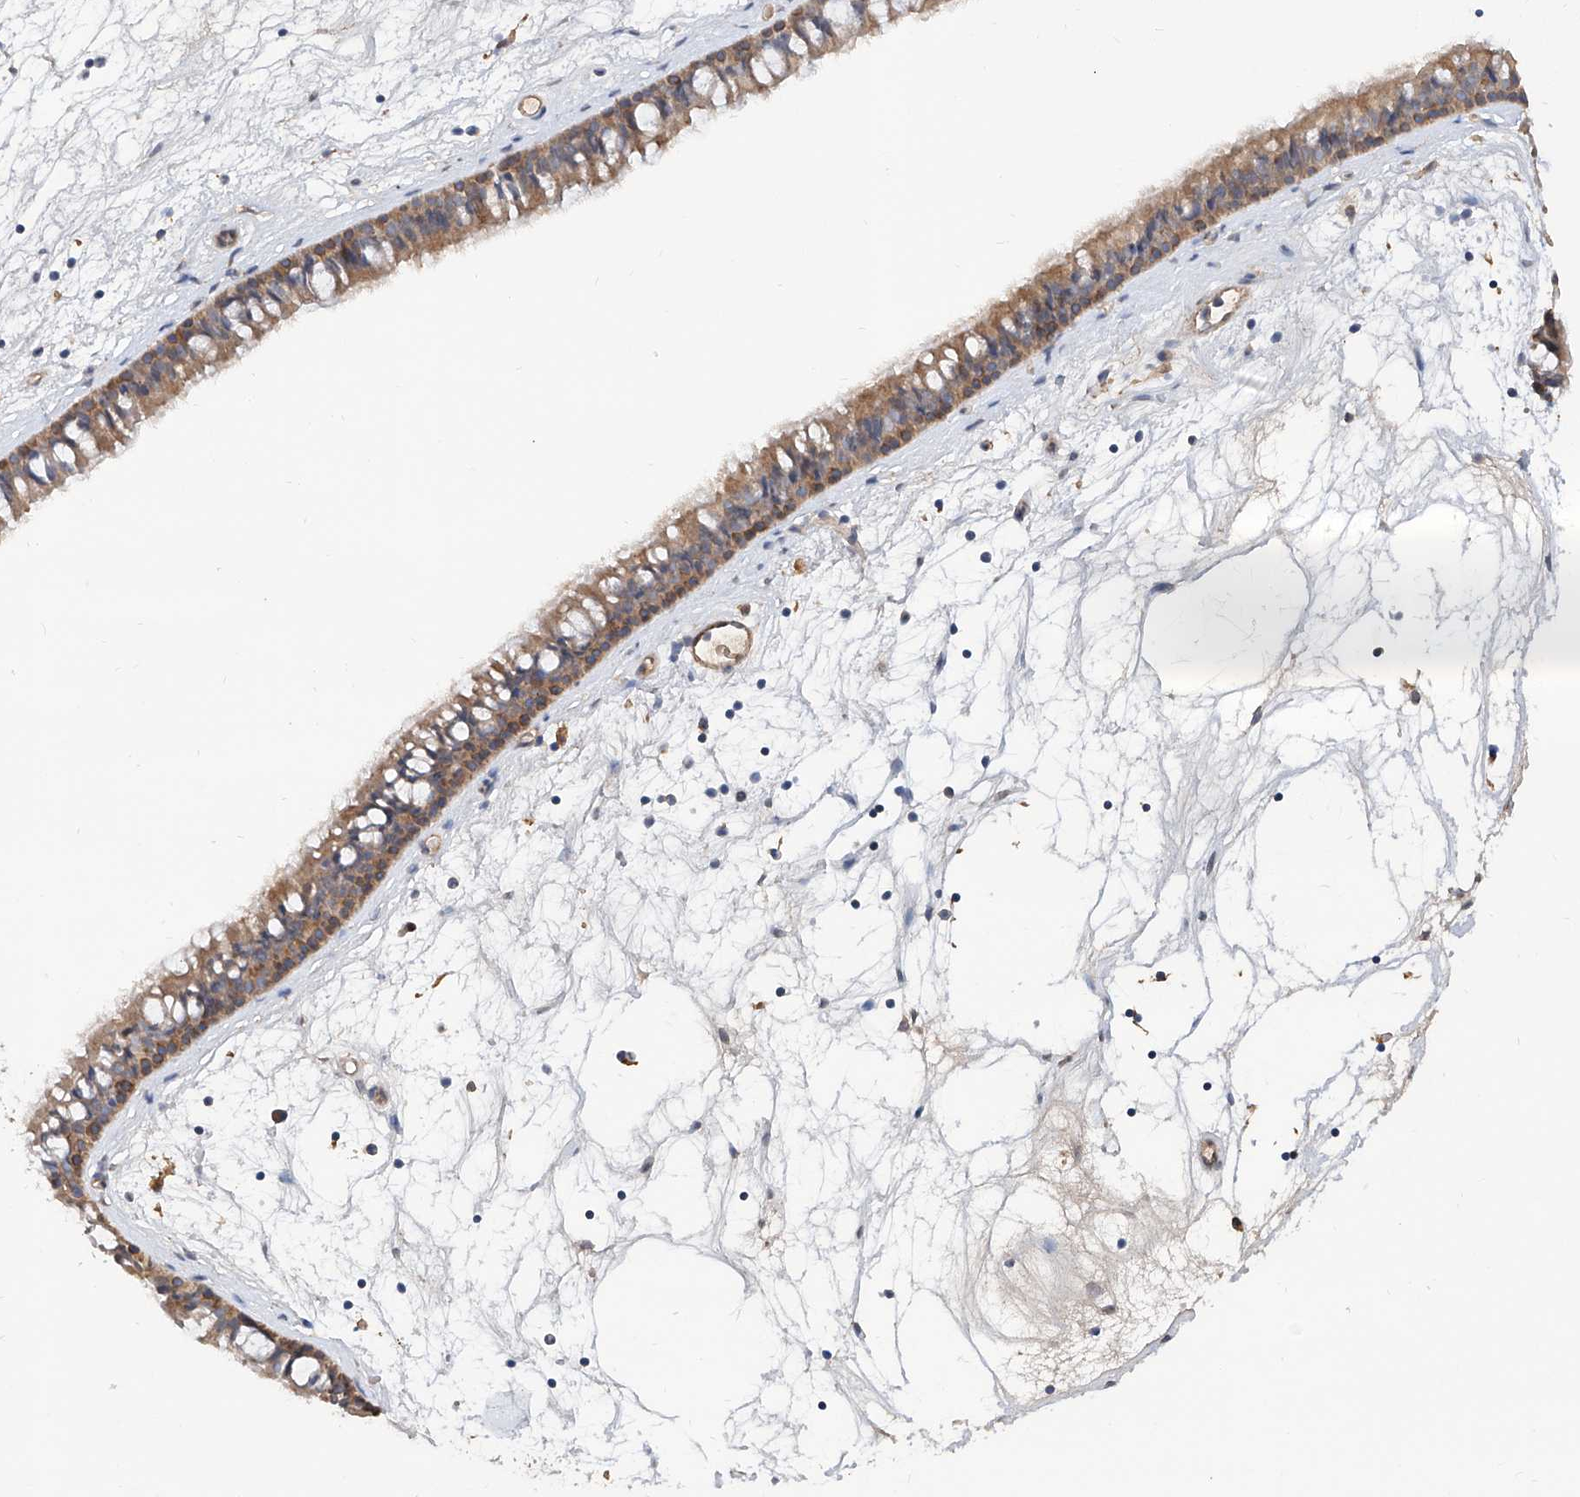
{"staining": {"intensity": "moderate", "quantity": ">75%", "location": "cytoplasmic/membranous"}, "tissue": "nasopharynx", "cell_type": "Respiratory epithelial cells", "image_type": "normal", "snomed": [{"axis": "morphology", "description": "Normal tissue, NOS"}, {"axis": "topography", "description": "Nasopharynx"}], "caption": "Respiratory epithelial cells show moderate cytoplasmic/membranous staining in about >75% of cells in unremarkable nasopharynx. Immunohistochemistry (ihc) stains the protein of interest in brown and the nuclei are stained blue.", "gene": "MAGEE2", "patient": {"sex": "male", "age": 64}}